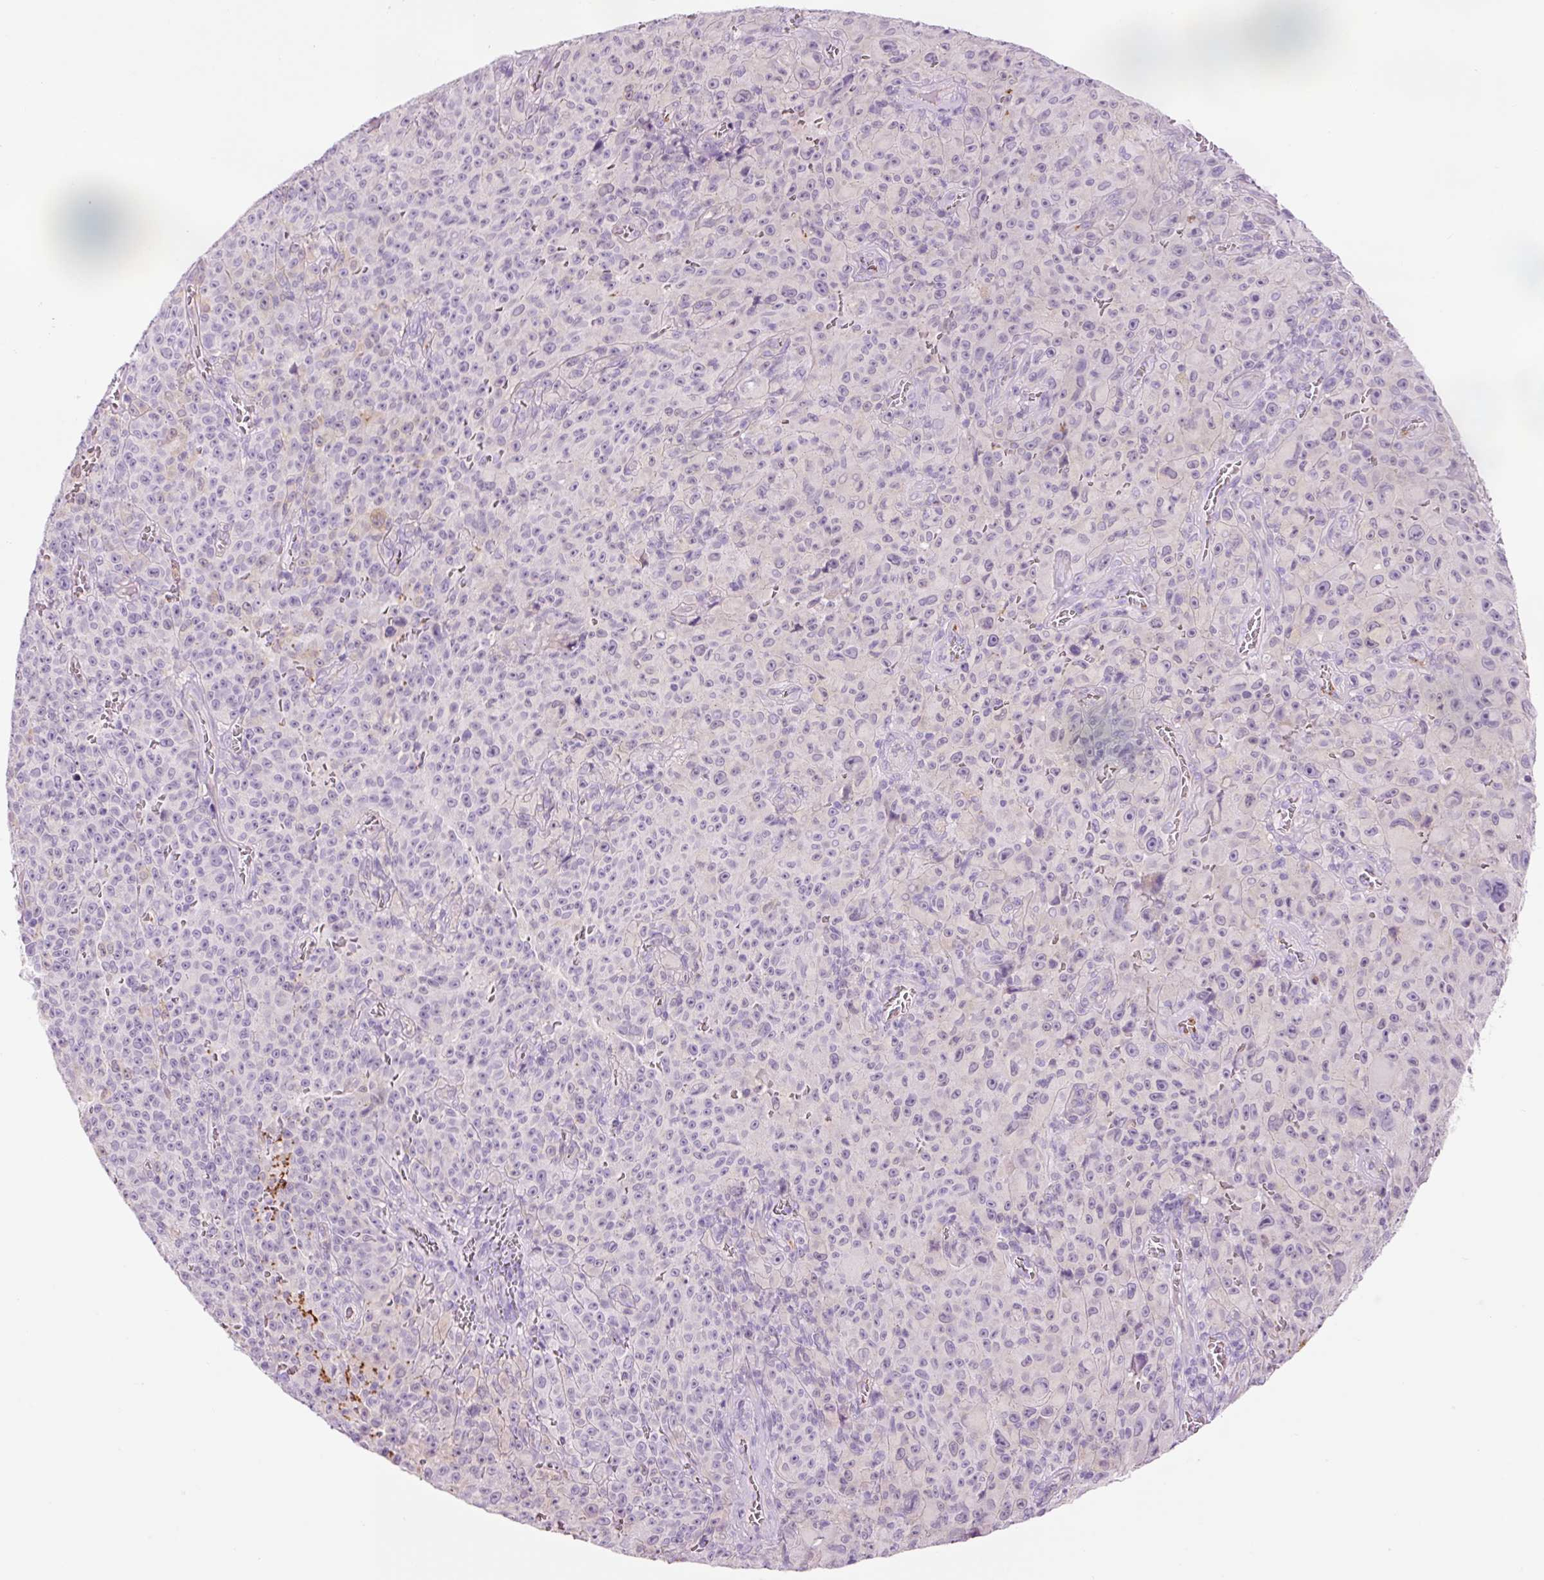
{"staining": {"intensity": "negative", "quantity": "none", "location": "none"}, "tissue": "melanoma", "cell_type": "Tumor cells", "image_type": "cancer", "snomed": [{"axis": "morphology", "description": "Malignant melanoma, NOS"}, {"axis": "topography", "description": "Skin"}], "caption": "Immunohistochemistry (IHC) of human malignant melanoma reveals no positivity in tumor cells. The staining was performed using DAB (3,3'-diaminobenzidine) to visualize the protein expression in brown, while the nuclei were stained in blue with hematoxylin (Magnification: 20x).", "gene": "HSPA4L", "patient": {"sex": "female", "age": 82}}